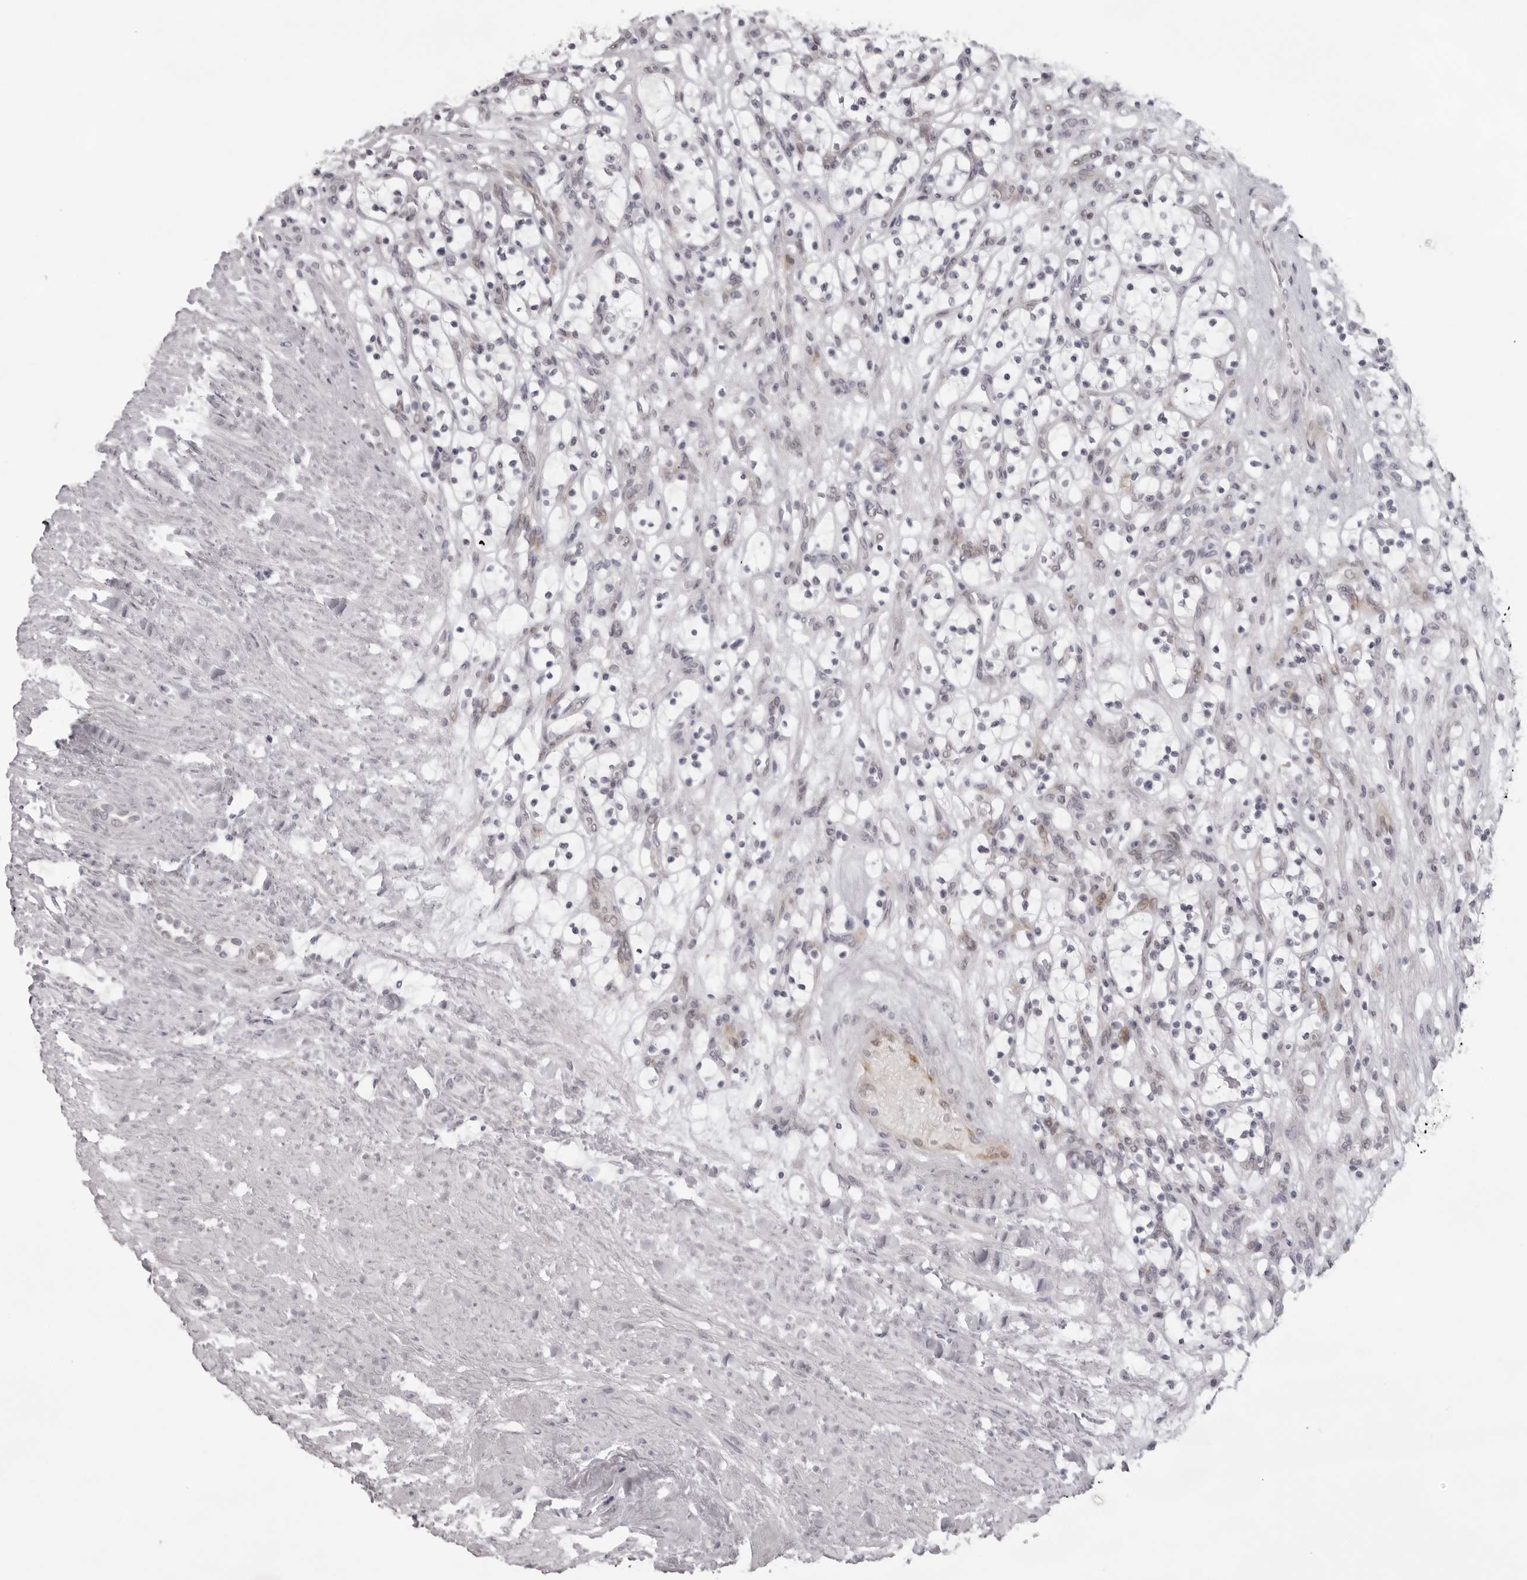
{"staining": {"intensity": "negative", "quantity": "none", "location": "none"}, "tissue": "renal cancer", "cell_type": "Tumor cells", "image_type": "cancer", "snomed": [{"axis": "morphology", "description": "Adenocarcinoma, NOS"}, {"axis": "topography", "description": "Kidney"}], "caption": "A high-resolution histopathology image shows immunohistochemistry (IHC) staining of renal adenocarcinoma, which exhibits no significant expression in tumor cells.", "gene": "NUDT18", "patient": {"sex": "female", "age": 57}}